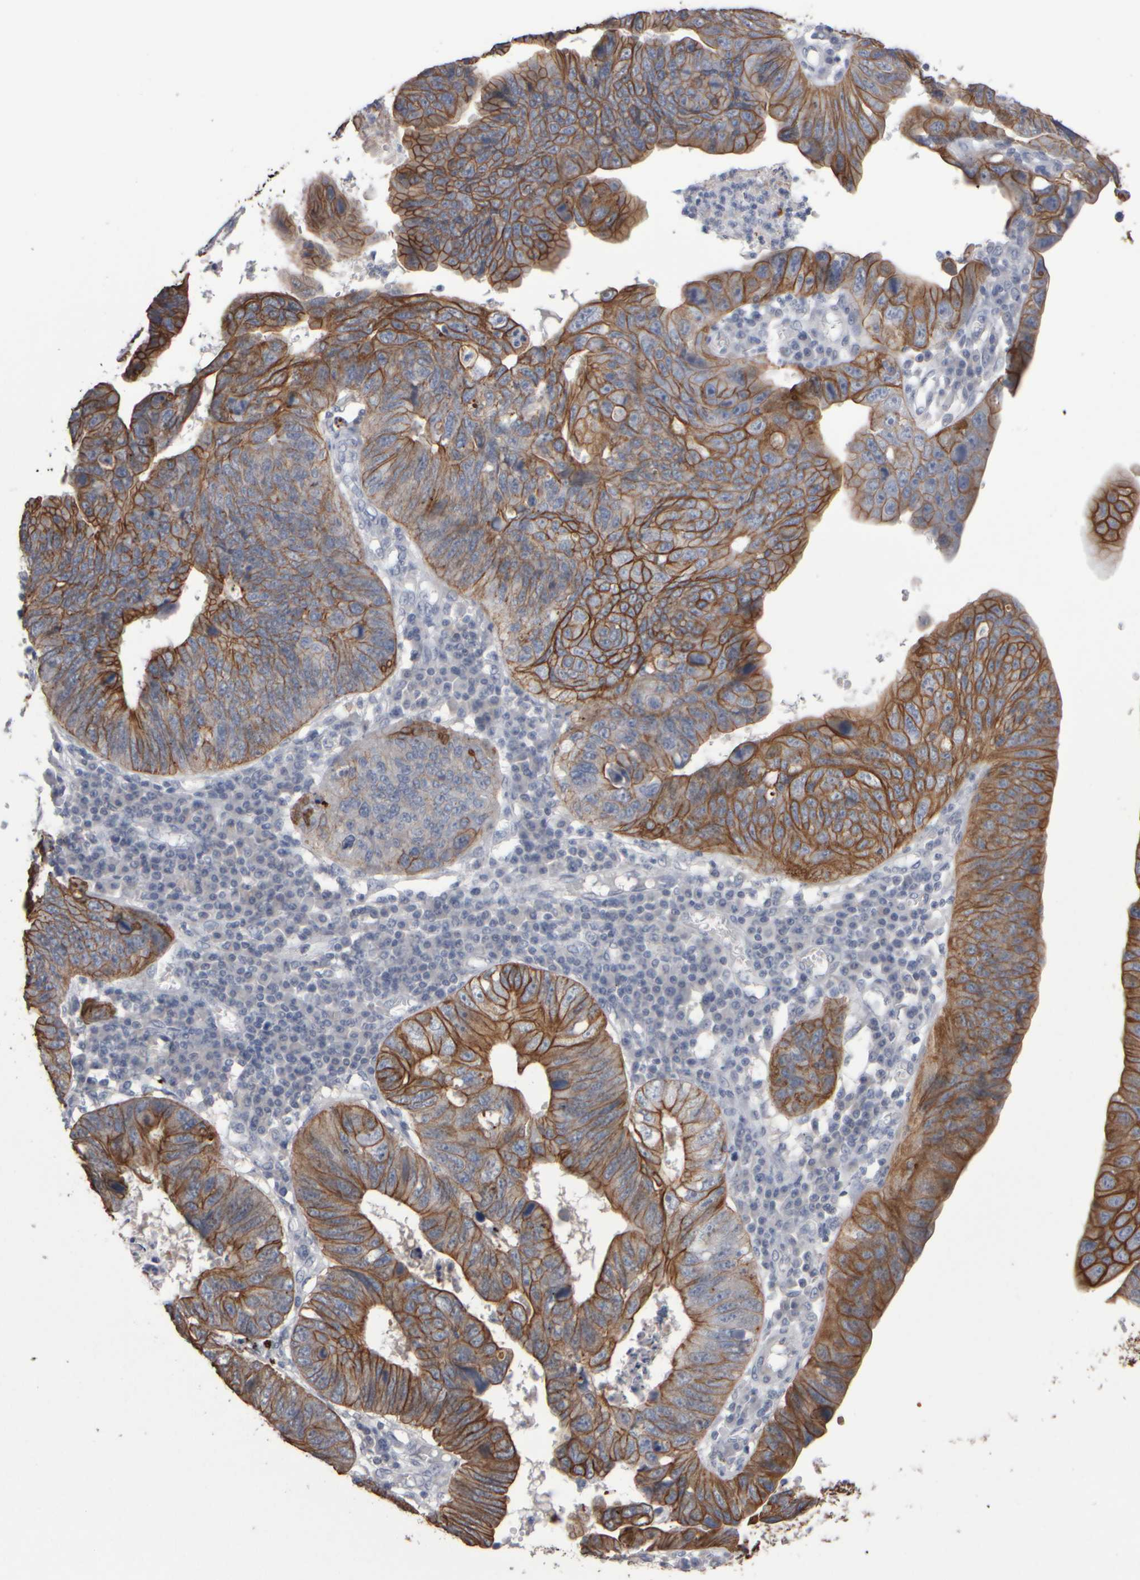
{"staining": {"intensity": "moderate", "quantity": ">75%", "location": "cytoplasmic/membranous"}, "tissue": "stomach cancer", "cell_type": "Tumor cells", "image_type": "cancer", "snomed": [{"axis": "morphology", "description": "Adenocarcinoma, NOS"}, {"axis": "topography", "description": "Stomach"}], "caption": "Immunohistochemical staining of human adenocarcinoma (stomach) shows medium levels of moderate cytoplasmic/membranous expression in approximately >75% of tumor cells.", "gene": "EPHX2", "patient": {"sex": "male", "age": 59}}